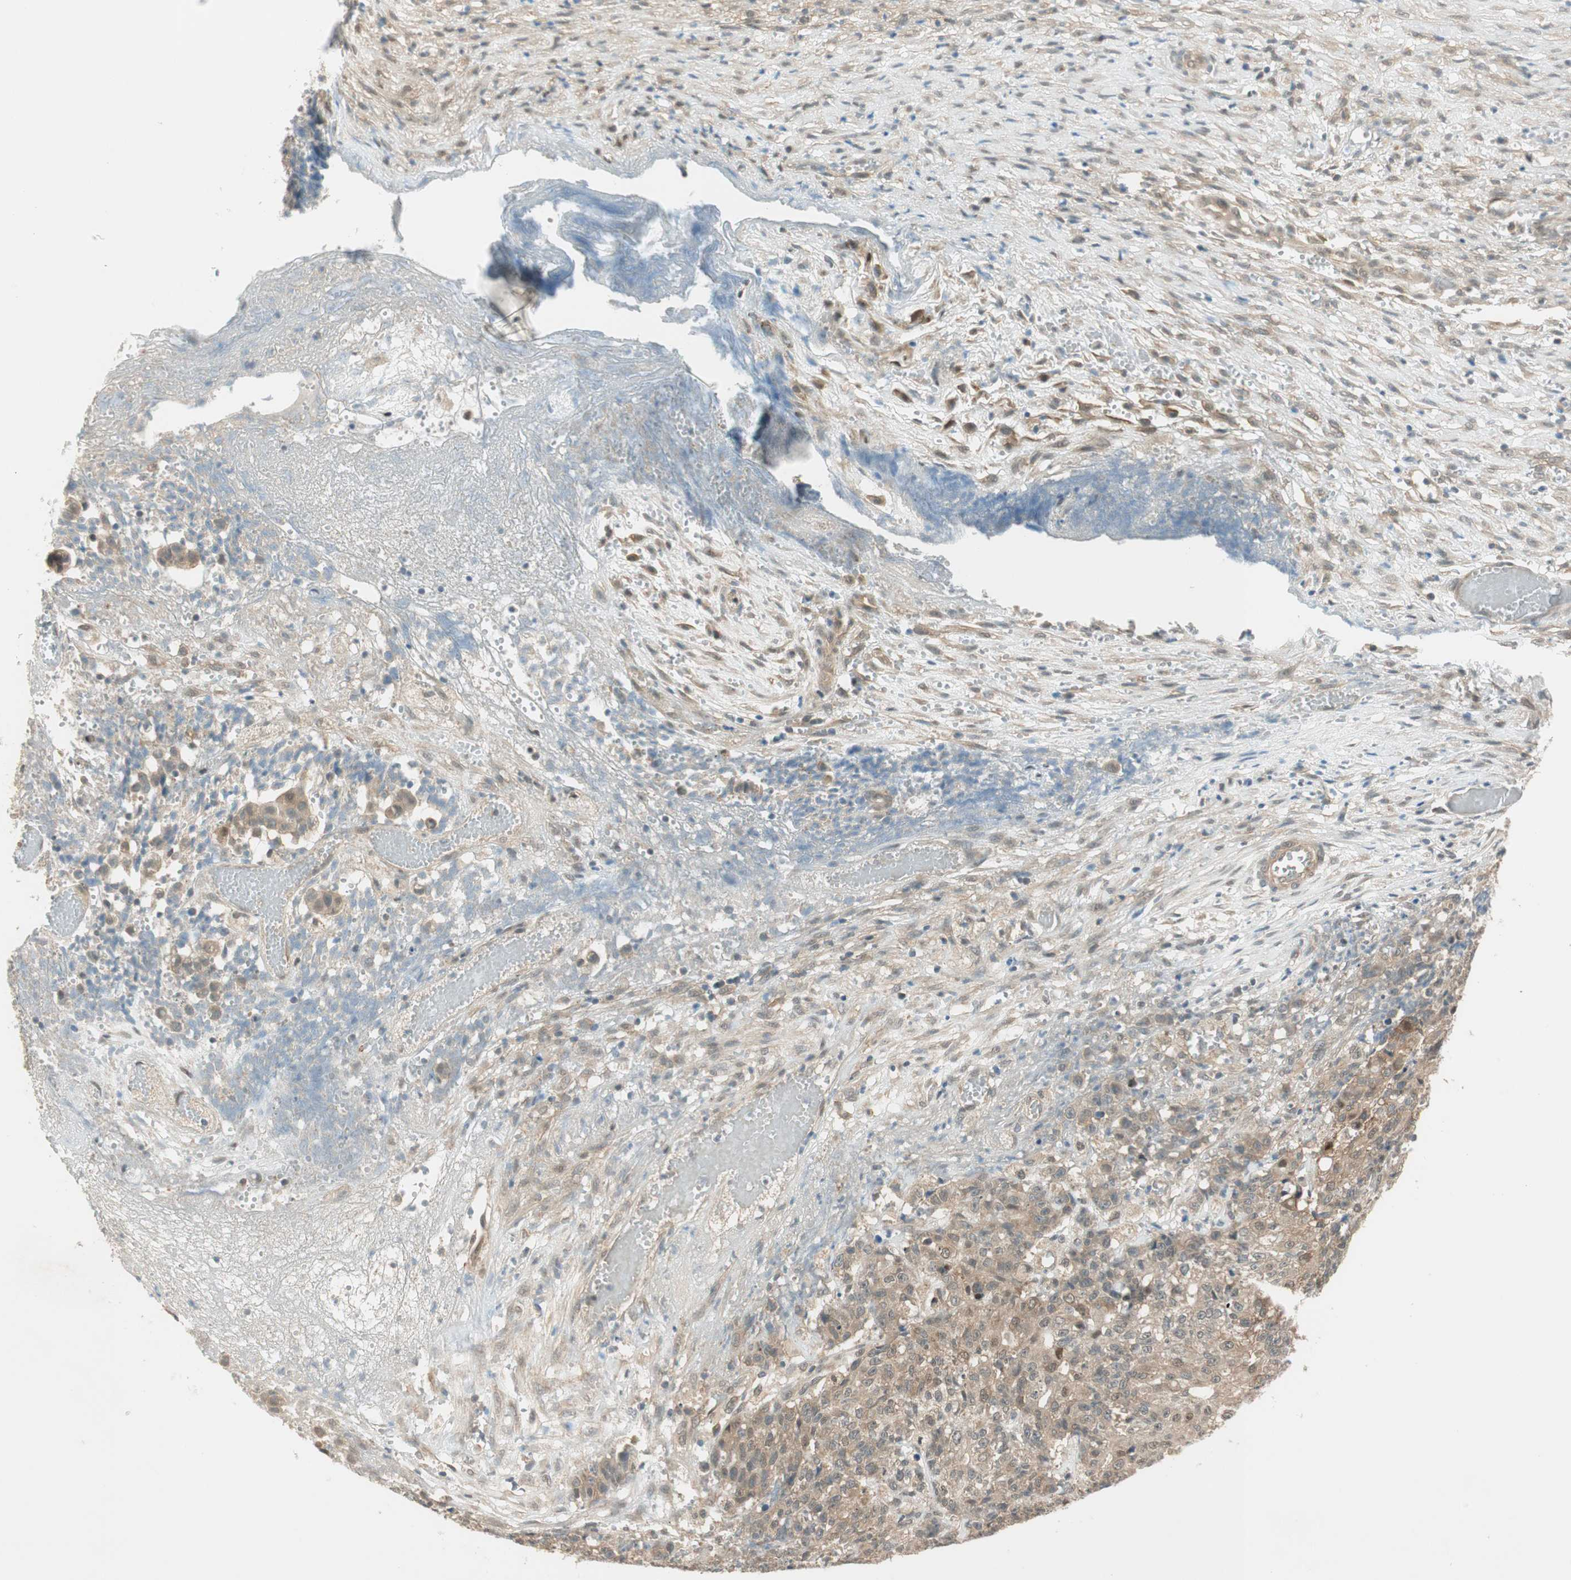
{"staining": {"intensity": "moderate", "quantity": ">75%", "location": "cytoplasmic/membranous,nuclear"}, "tissue": "ovarian cancer", "cell_type": "Tumor cells", "image_type": "cancer", "snomed": [{"axis": "morphology", "description": "Carcinoma, endometroid"}, {"axis": "topography", "description": "Ovary"}], "caption": "A medium amount of moderate cytoplasmic/membranous and nuclear expression is seen in about >75% of tumor cells in ovarian endometroid carcinoma tissue. The staining was performed using DAB, with brown indicating positive protein expression. Nuclei are stained blue with hematoxylin.", "gene": "PSMD8", "patient": {"sex": "female", "age": 42}}